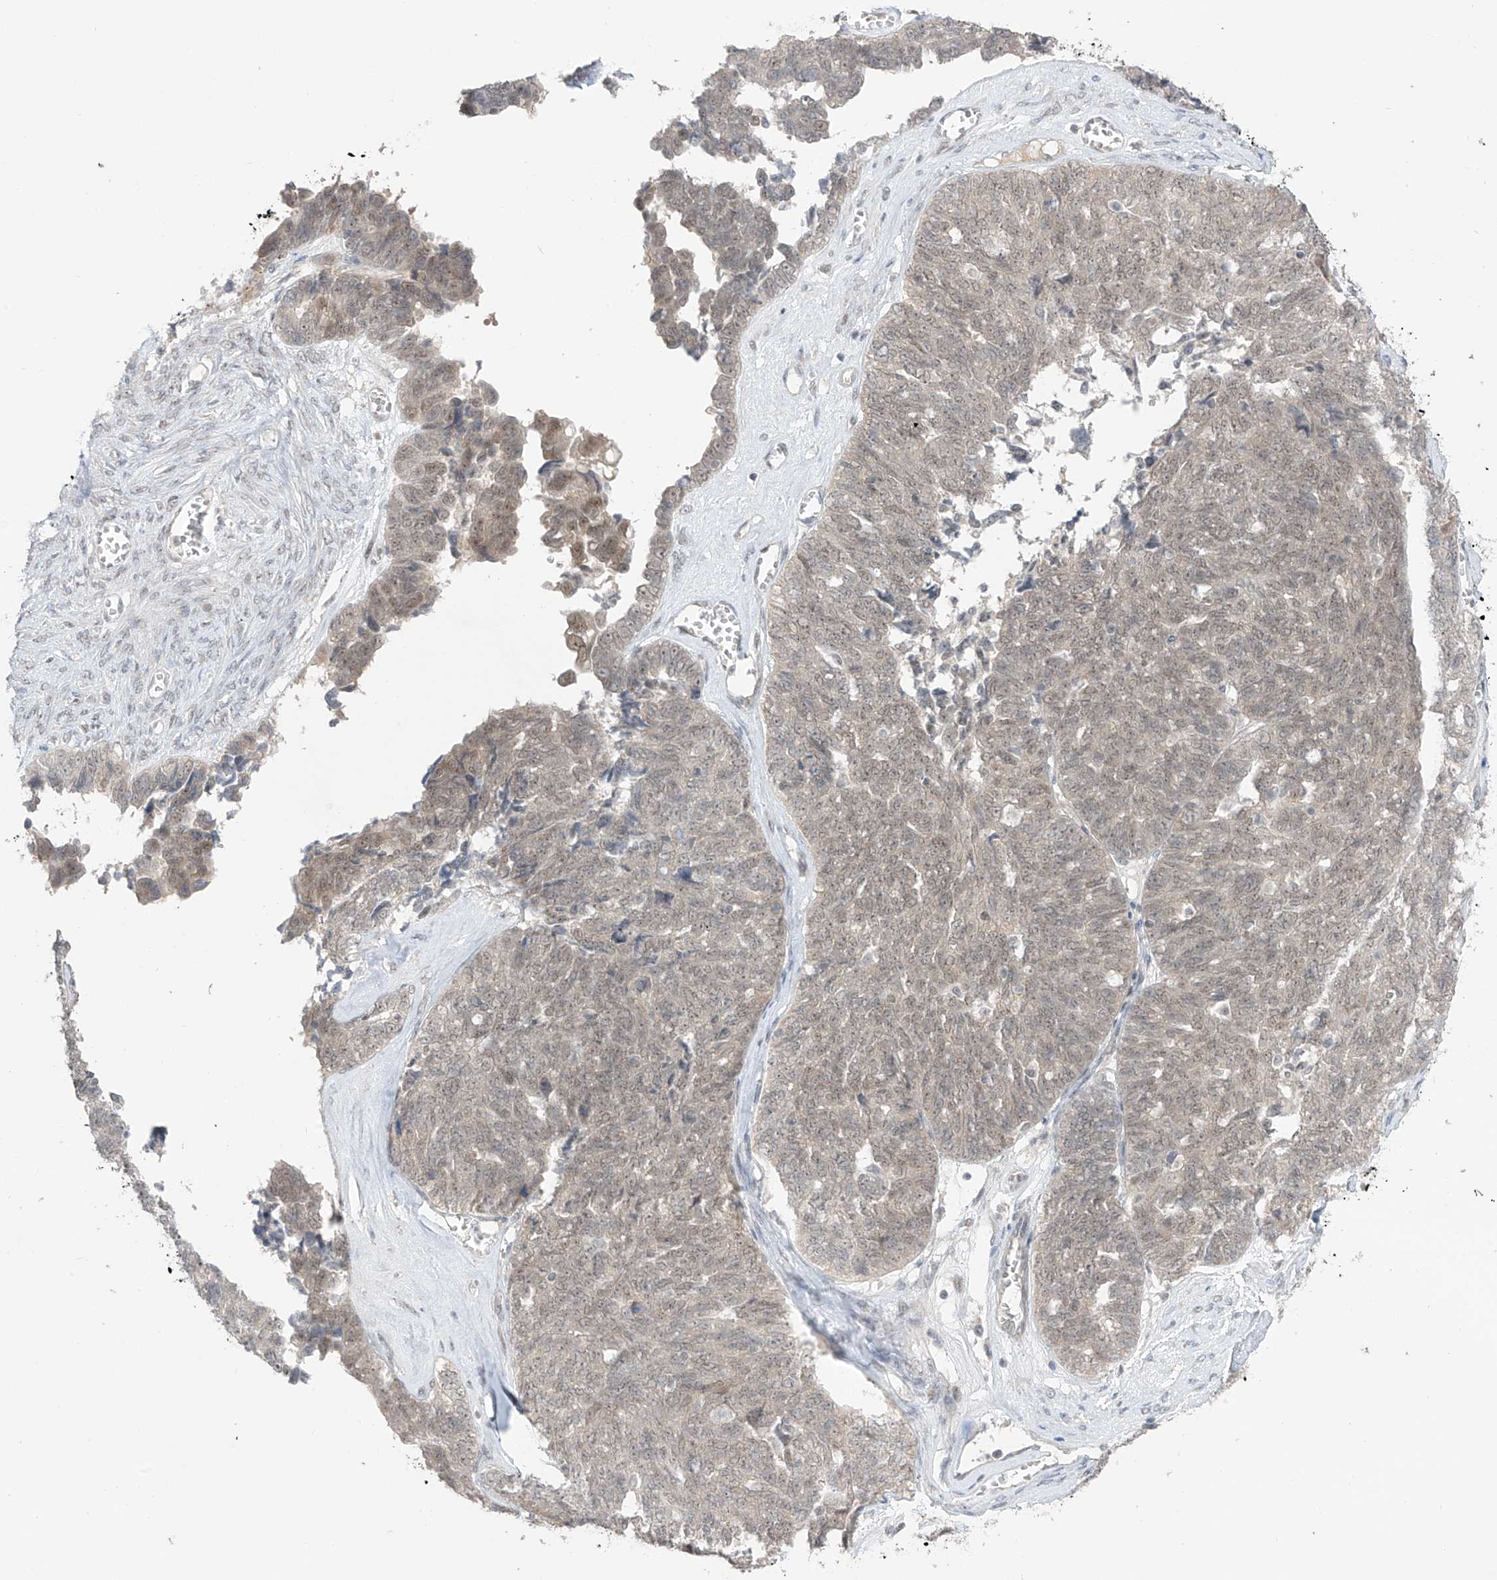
{"staining": {"intensity": "weak", "quantity": ">75%", "location": "nuclear"}, "tissue": "ovarian cancer", "cell_type": "Tumor cells", "image_type": "cancer", "snomed": [{"axis": "morphology", "description": "Cystadenocarcinoma, serous, NOS"}, {"axis": "topography", "description": "Ovary"}], "caption": "Immunohistochemistry staining of ovarian serous cystadenocarcinoma, which shows low levels of weak nuclear expression in approximately >75% of tumor cells indicating weak nuclear protein staining. The staining was performed using DAB (brown) for protein detection and nuclei were counterstained in hematoxylin (blue).", "gene": "OGT", "patient": {"sex": "female", "age": 79}}